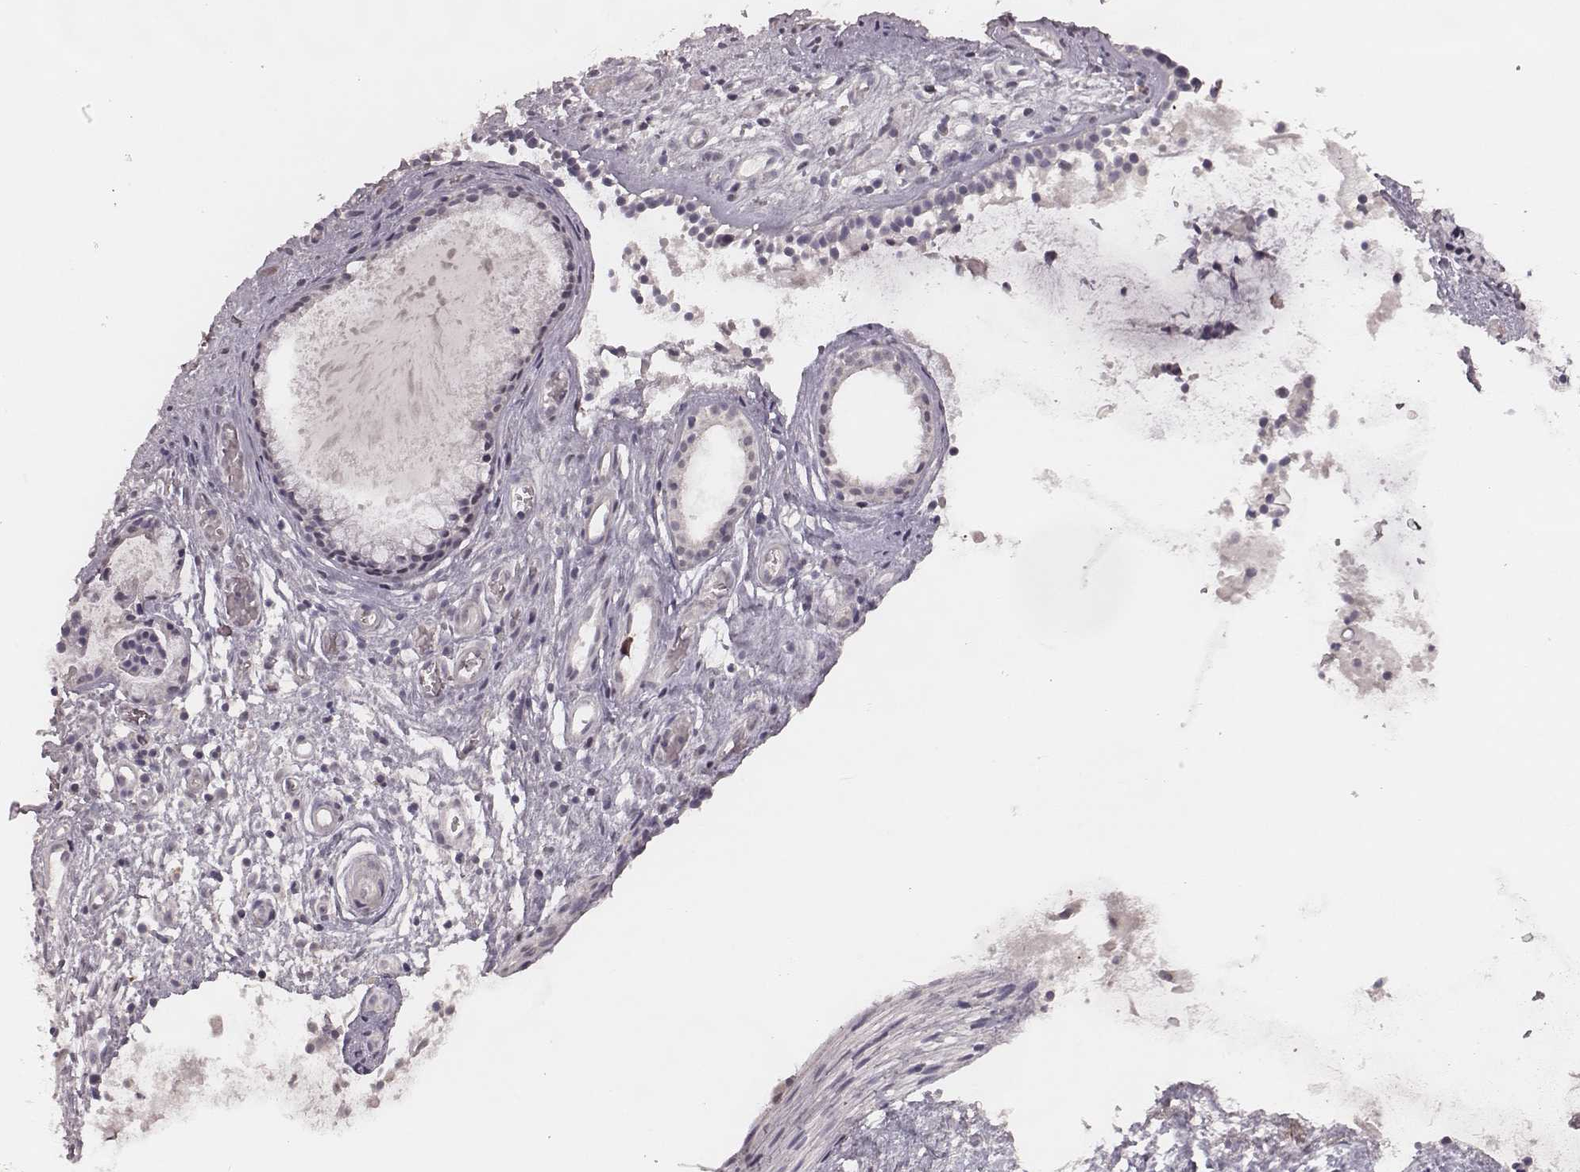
{"staining": {"intensity": "negative", "quantity": "none", "location": "none"}, "tissue": "nasopharynx", "cell_type": "Respiratory epithelial cells", "image_type": "normal", "snomed": [{"axis": "morphology", "description": "Normal tissue, NOS"}, {"axis": "topography", "description": "Nasopharynx"}], "caption": "Respiratory epithelial cells show no significant expression in unremarkable nasopharynx. The staining was performed using DAB to visualize the protein expression in brown, while the nuclei were stained in blue with hematoxylin (Magnification: 20x).", "gene": "LY6K", "patient": {"sex": "male", "age": 31}}